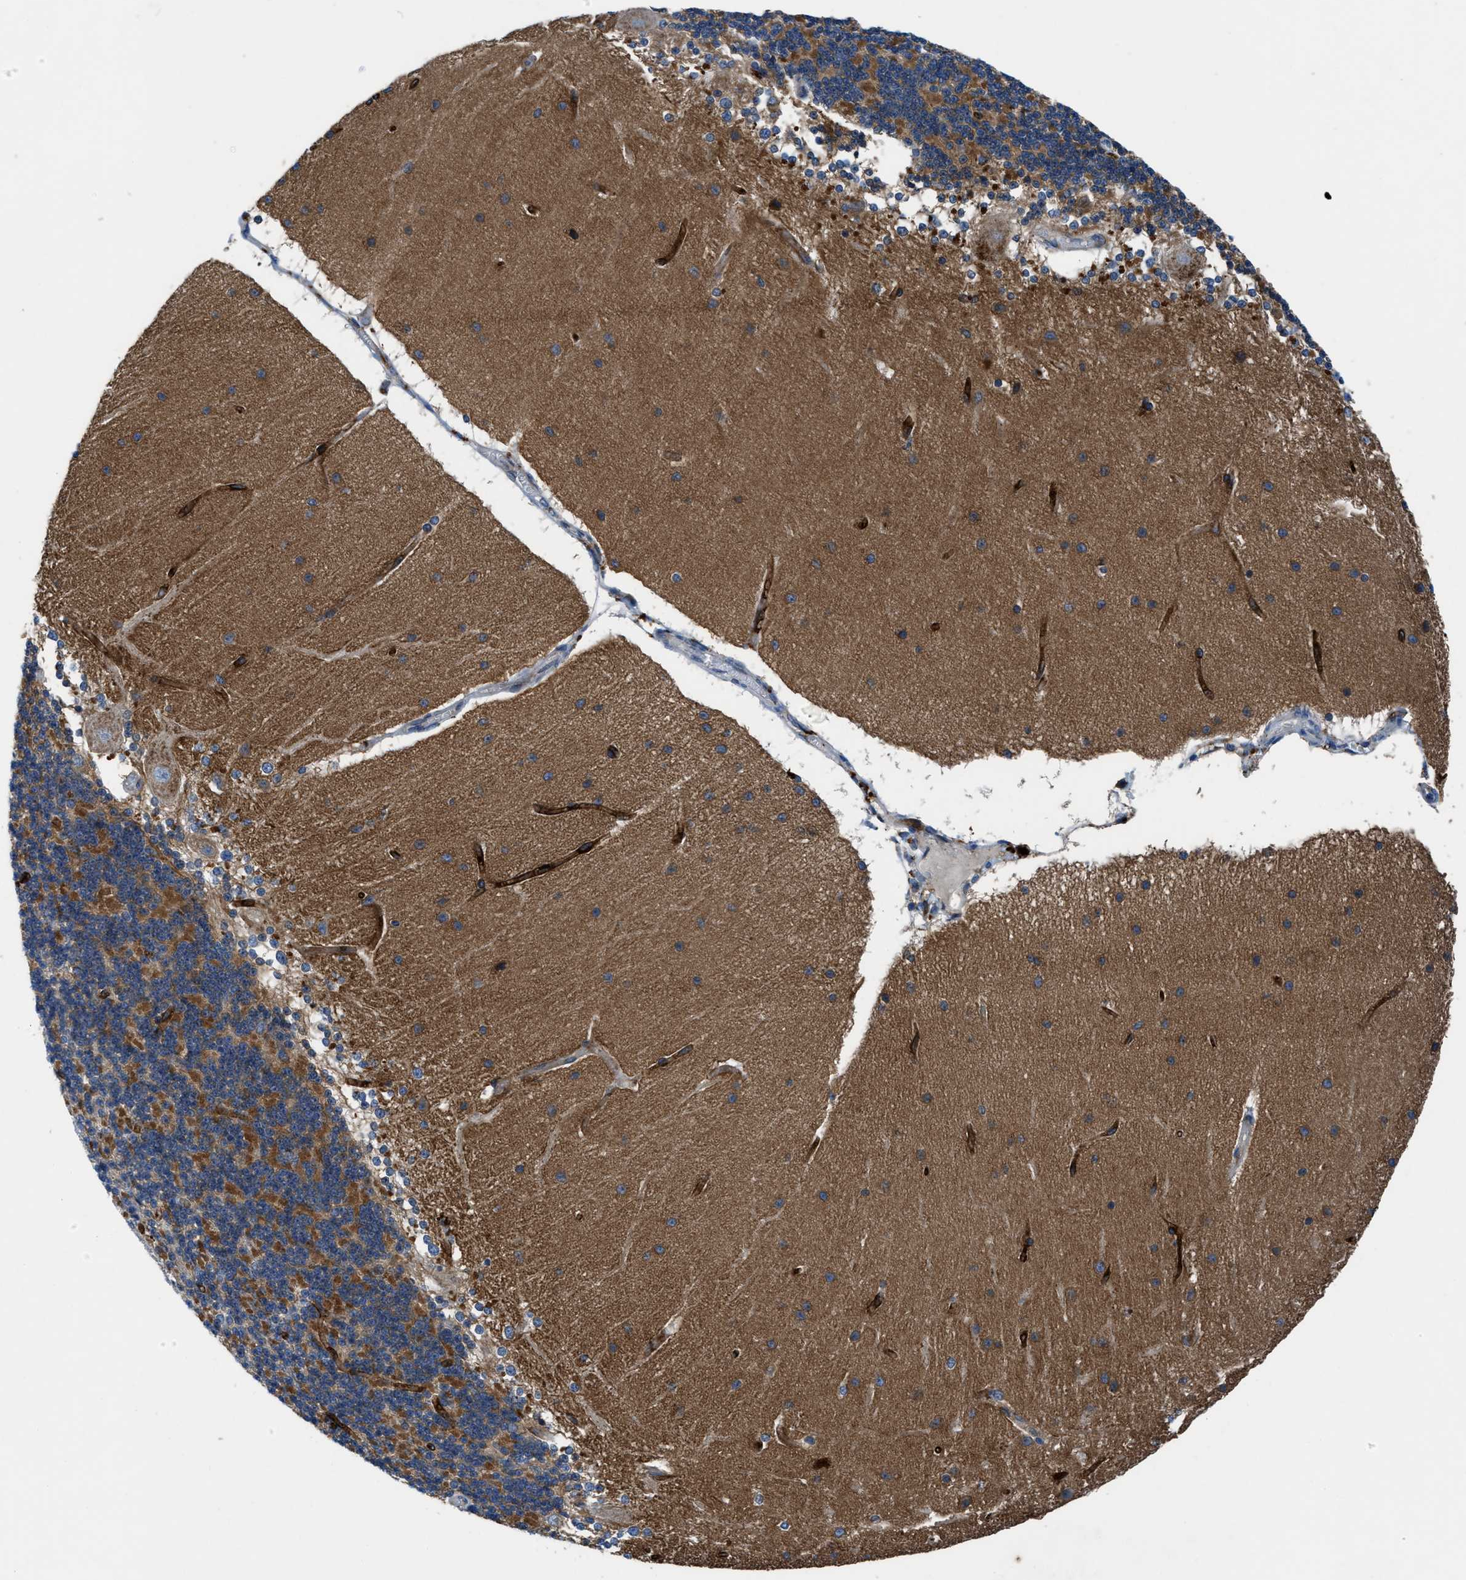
{"staining": {"intensity": "moderate", "quantity": "25%-75%", "location": "cytoplasmic/membranous"}, "tissue": "cerebellum", "cell_type": "Cells in granular layer", "image_type": "normal", "snomed": [{"axis": "morphology", "description": "Normal tissue, NOS"}, {"axis": "topography", "description": "Cerebellum"}], "caption": "Immunohistochemical staining of normal human cerebellum exhibits moderate cytoplasmic/membranous protein staining in about 25%-75% of cells in granular layer.", "gene": "PGR", "patient": {"sex": "female", "age": 54}}